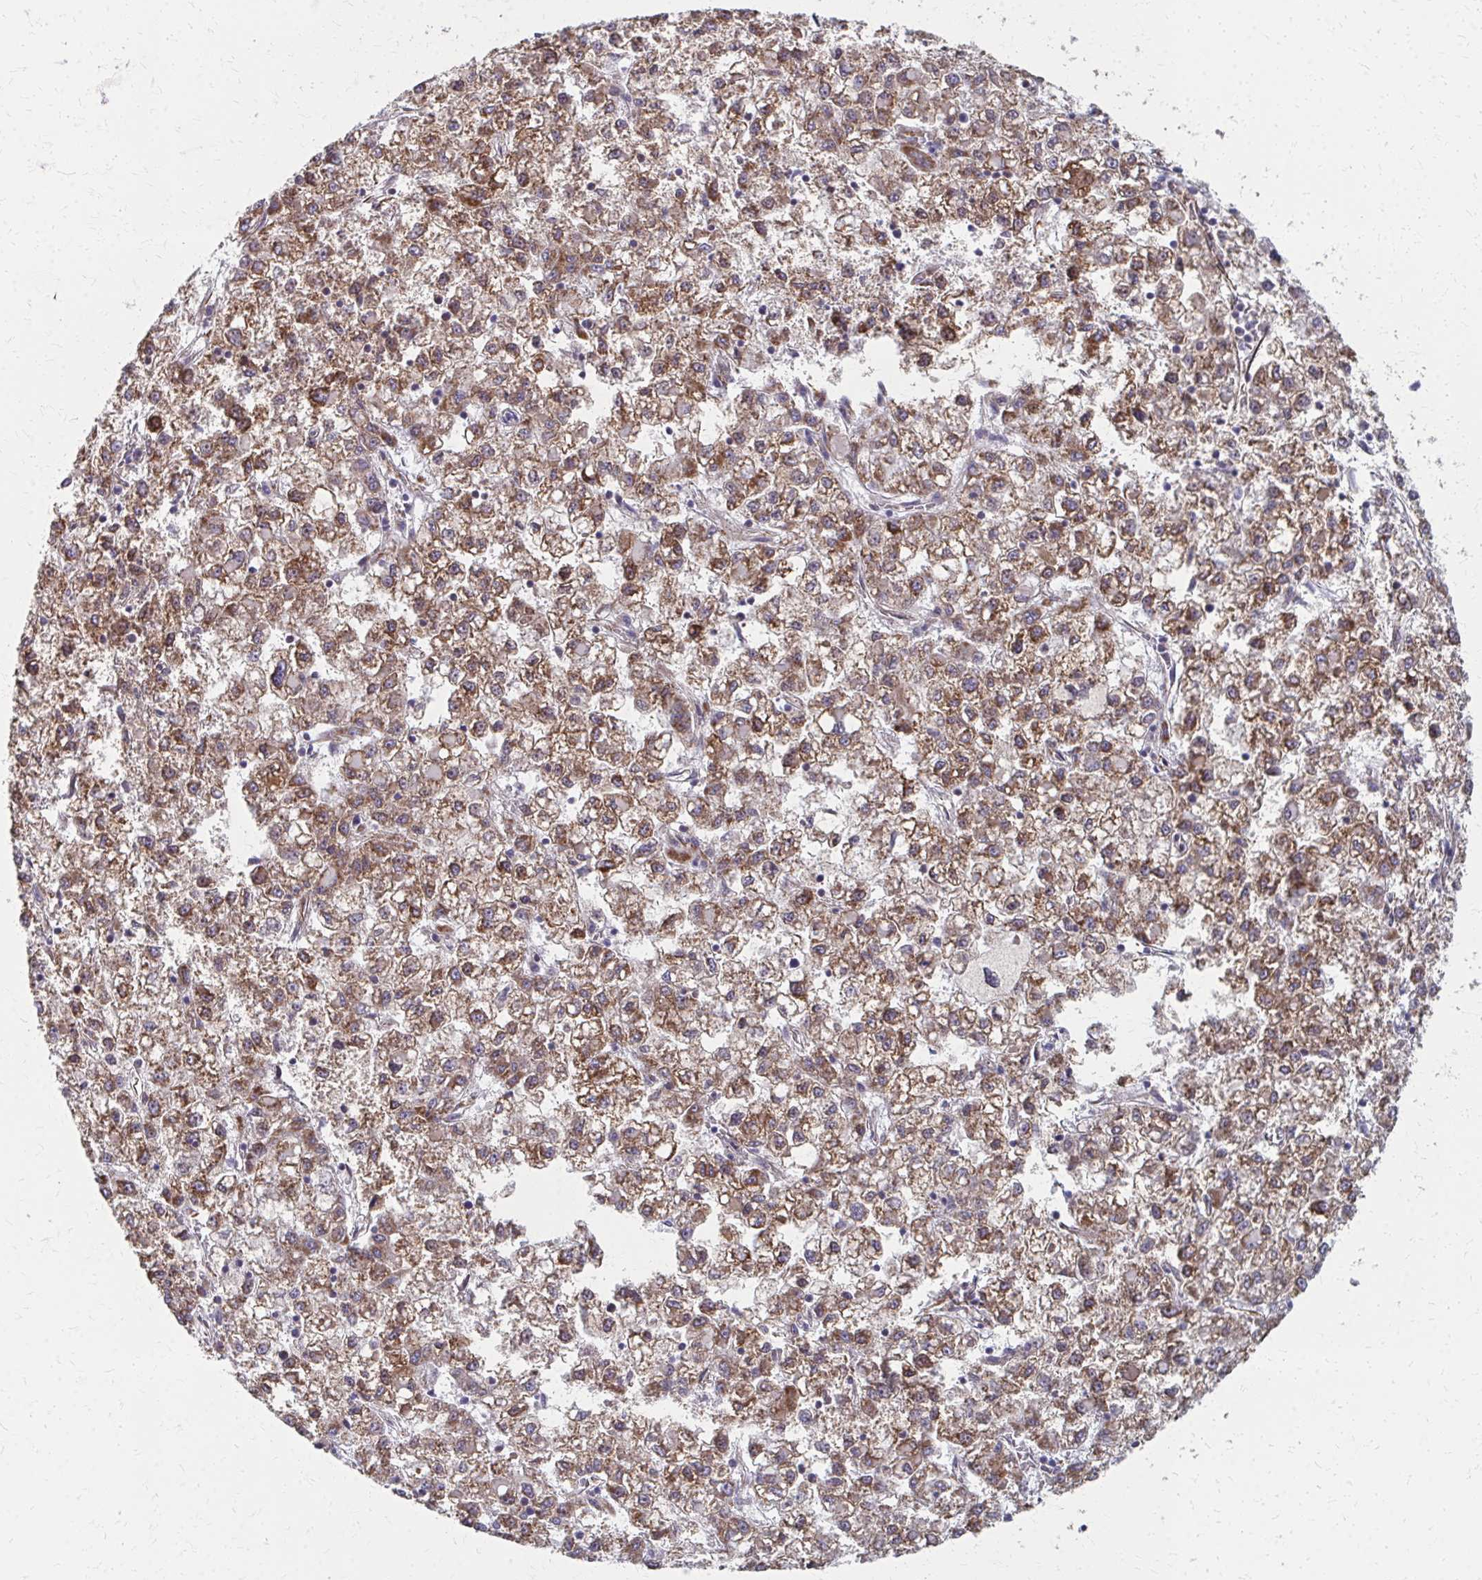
{"staining": {"intensity": "moderate", "quantity": ">75%", "location": "cytoplasmic/membranous"}, "tissue": "liver cancer", "cell_type": "Tumor cells", "image_type": "cancer", "snomed": [{"axis": "morphology", "description": "Carcinoma, Hepatocellular, NOS"}, {"axis": "topography", "description": "Liver"}], "caption": "The image displays a brown stain indicating the presence of a protein in the cytoplasmic/membranous of tumor cells in liver hepatocellular carcinoma.", "gene": "FAHD1", "patient": {"sex": "male", "age": 40}}